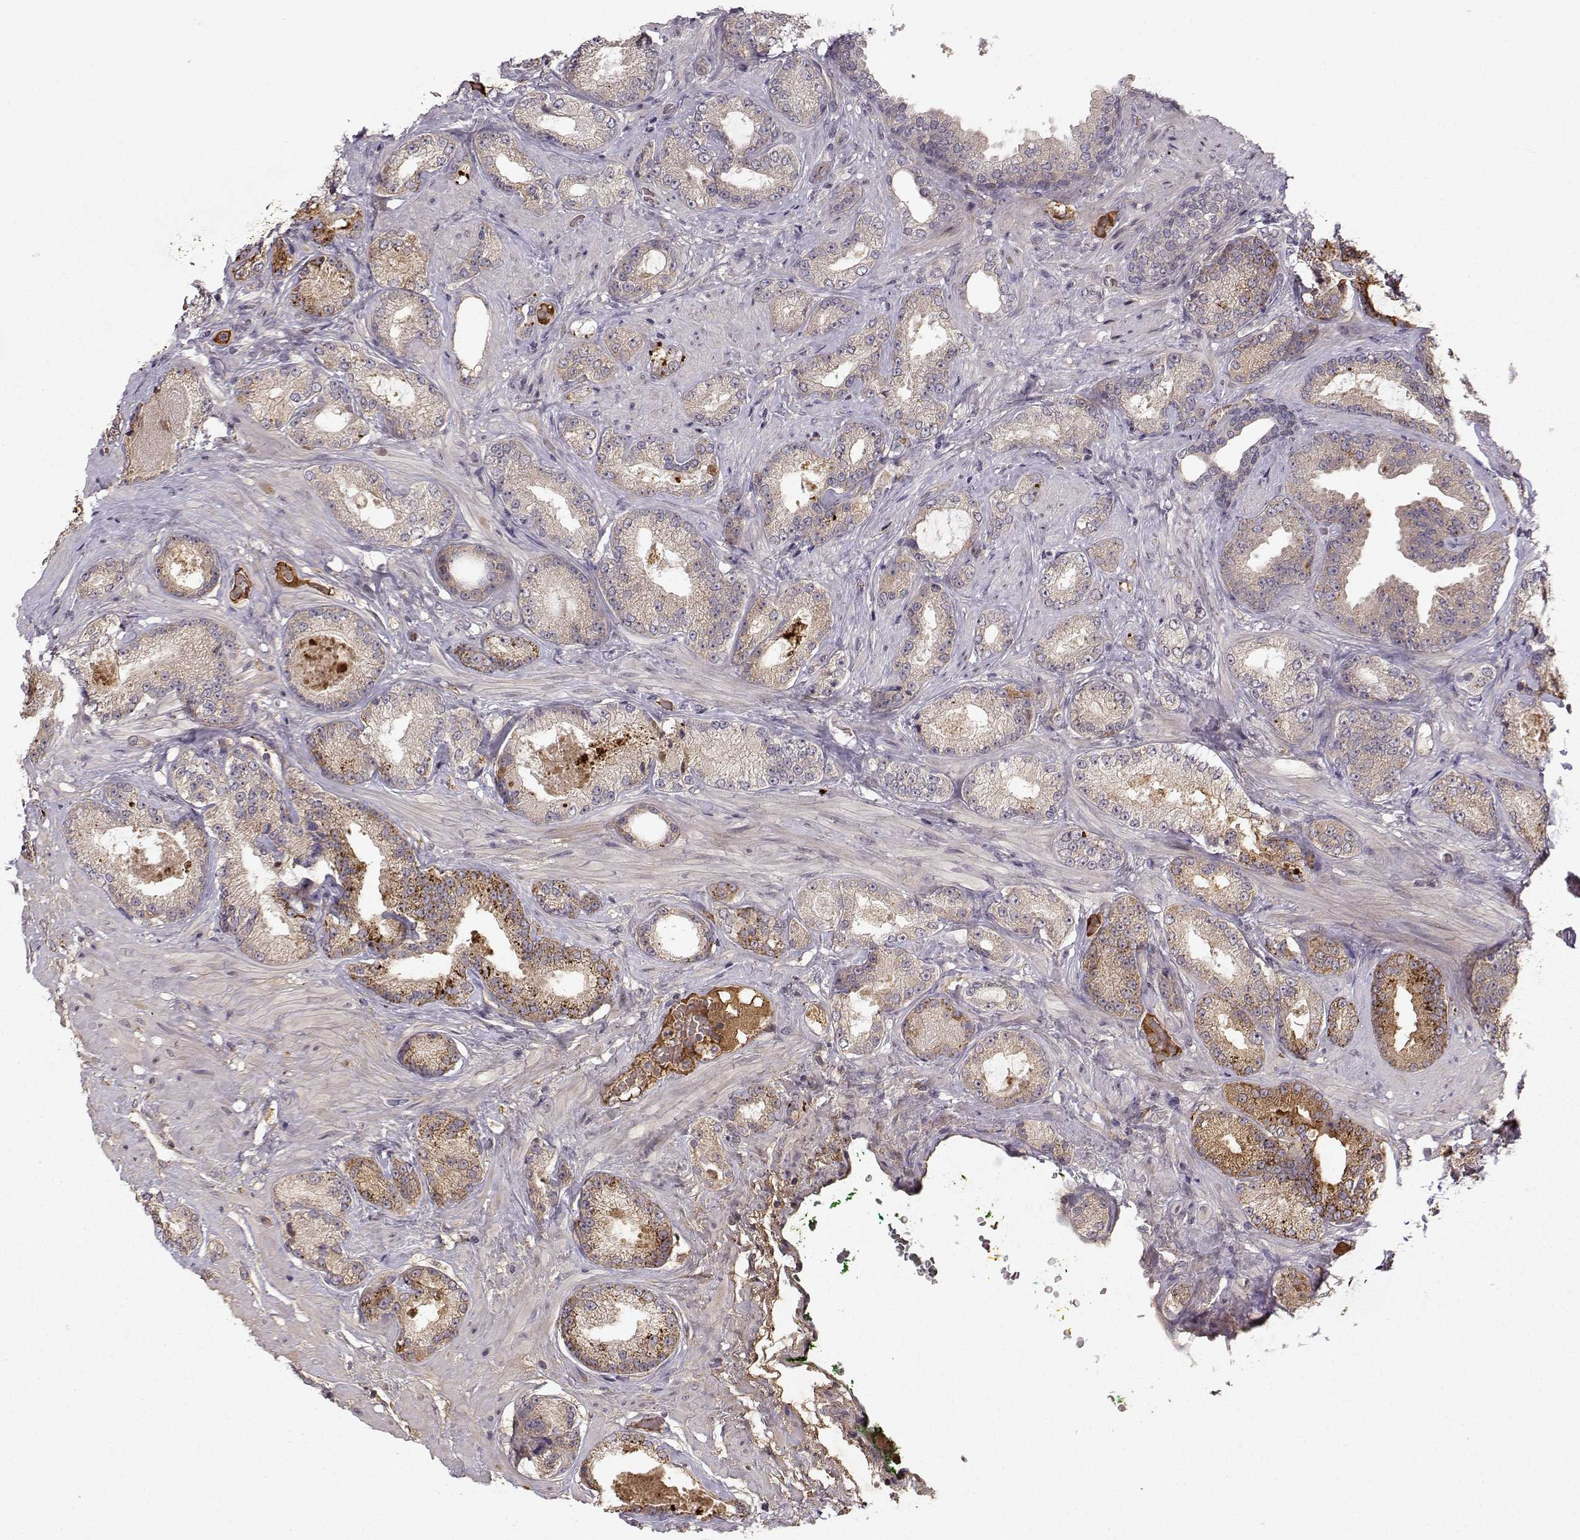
{"staining": {"intensity": "moderate", "quantity": "<25%", "location": "cytoplasmic/membranous"}, "tissue": "prostate cancer", "cell_type": "Tumor cells", "image_type": "cancer", "snomed": [{"axis": "morphology", "description": "Adenocarcinoma, Low grade"}, {"axis": "topography", "description": "Prostate"}], "caption": "Adenocarcinoma (low-grade) (prostate) stained with a brown dye demonstrates moderate cytoplasmic/membranous positive staining in about <25% of tumor cells.", "gene": "WNT6", "patient": {"sex": "male", "age": 68}}